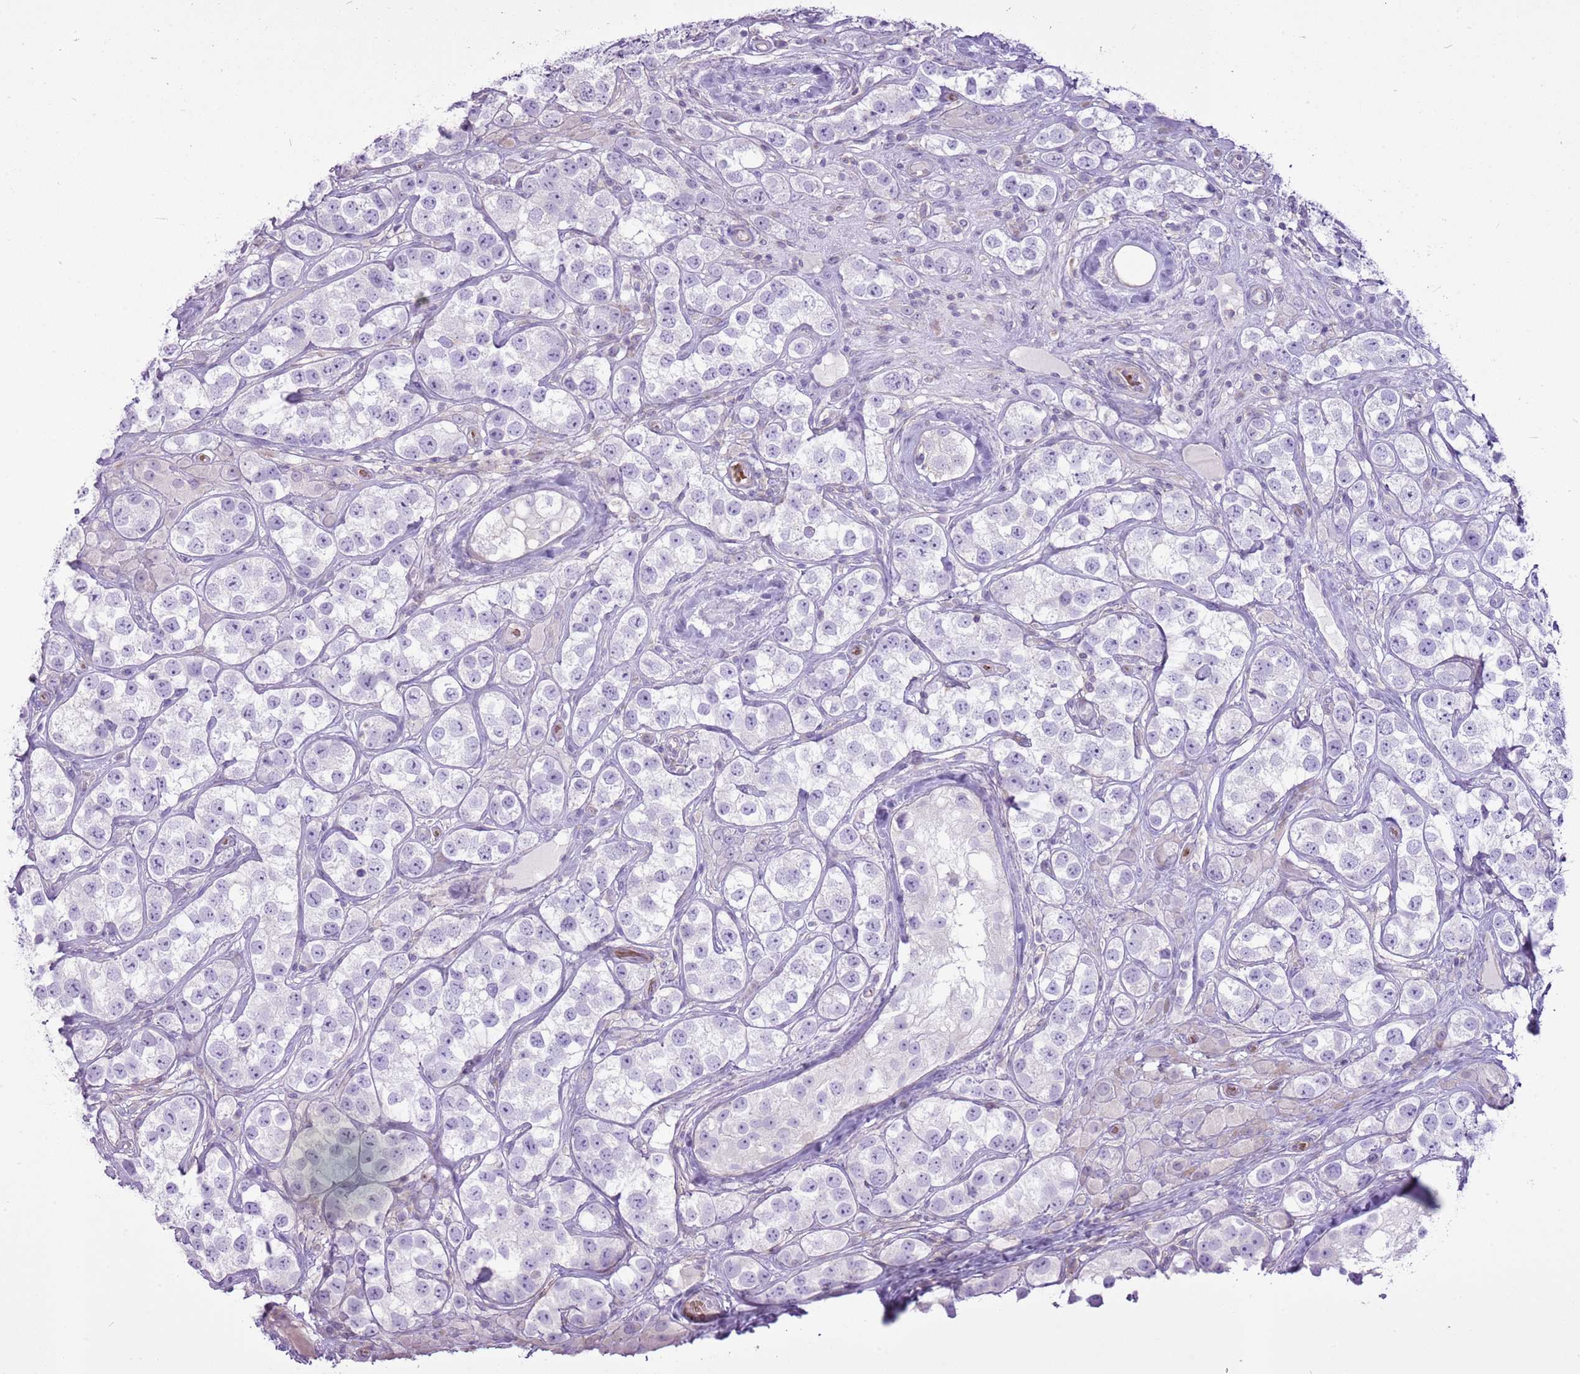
{"staining": {"intensity": "negative", "quantity": "none", "location": "none"}, "tissue": "testis cancer", "cell_type": "Tumor cells", "image_type": "cancer", "snomed": [{"axis": "morphology", "description": "Seminoma, NOS"}, {"axis": "topography", "description": "Testis"}], "caption": "Immunohistochemistry of testis seminoma shows no expression in tumor cells.", "gene": "CHAC2", "patient": {"sex": "male", "age": 28}}